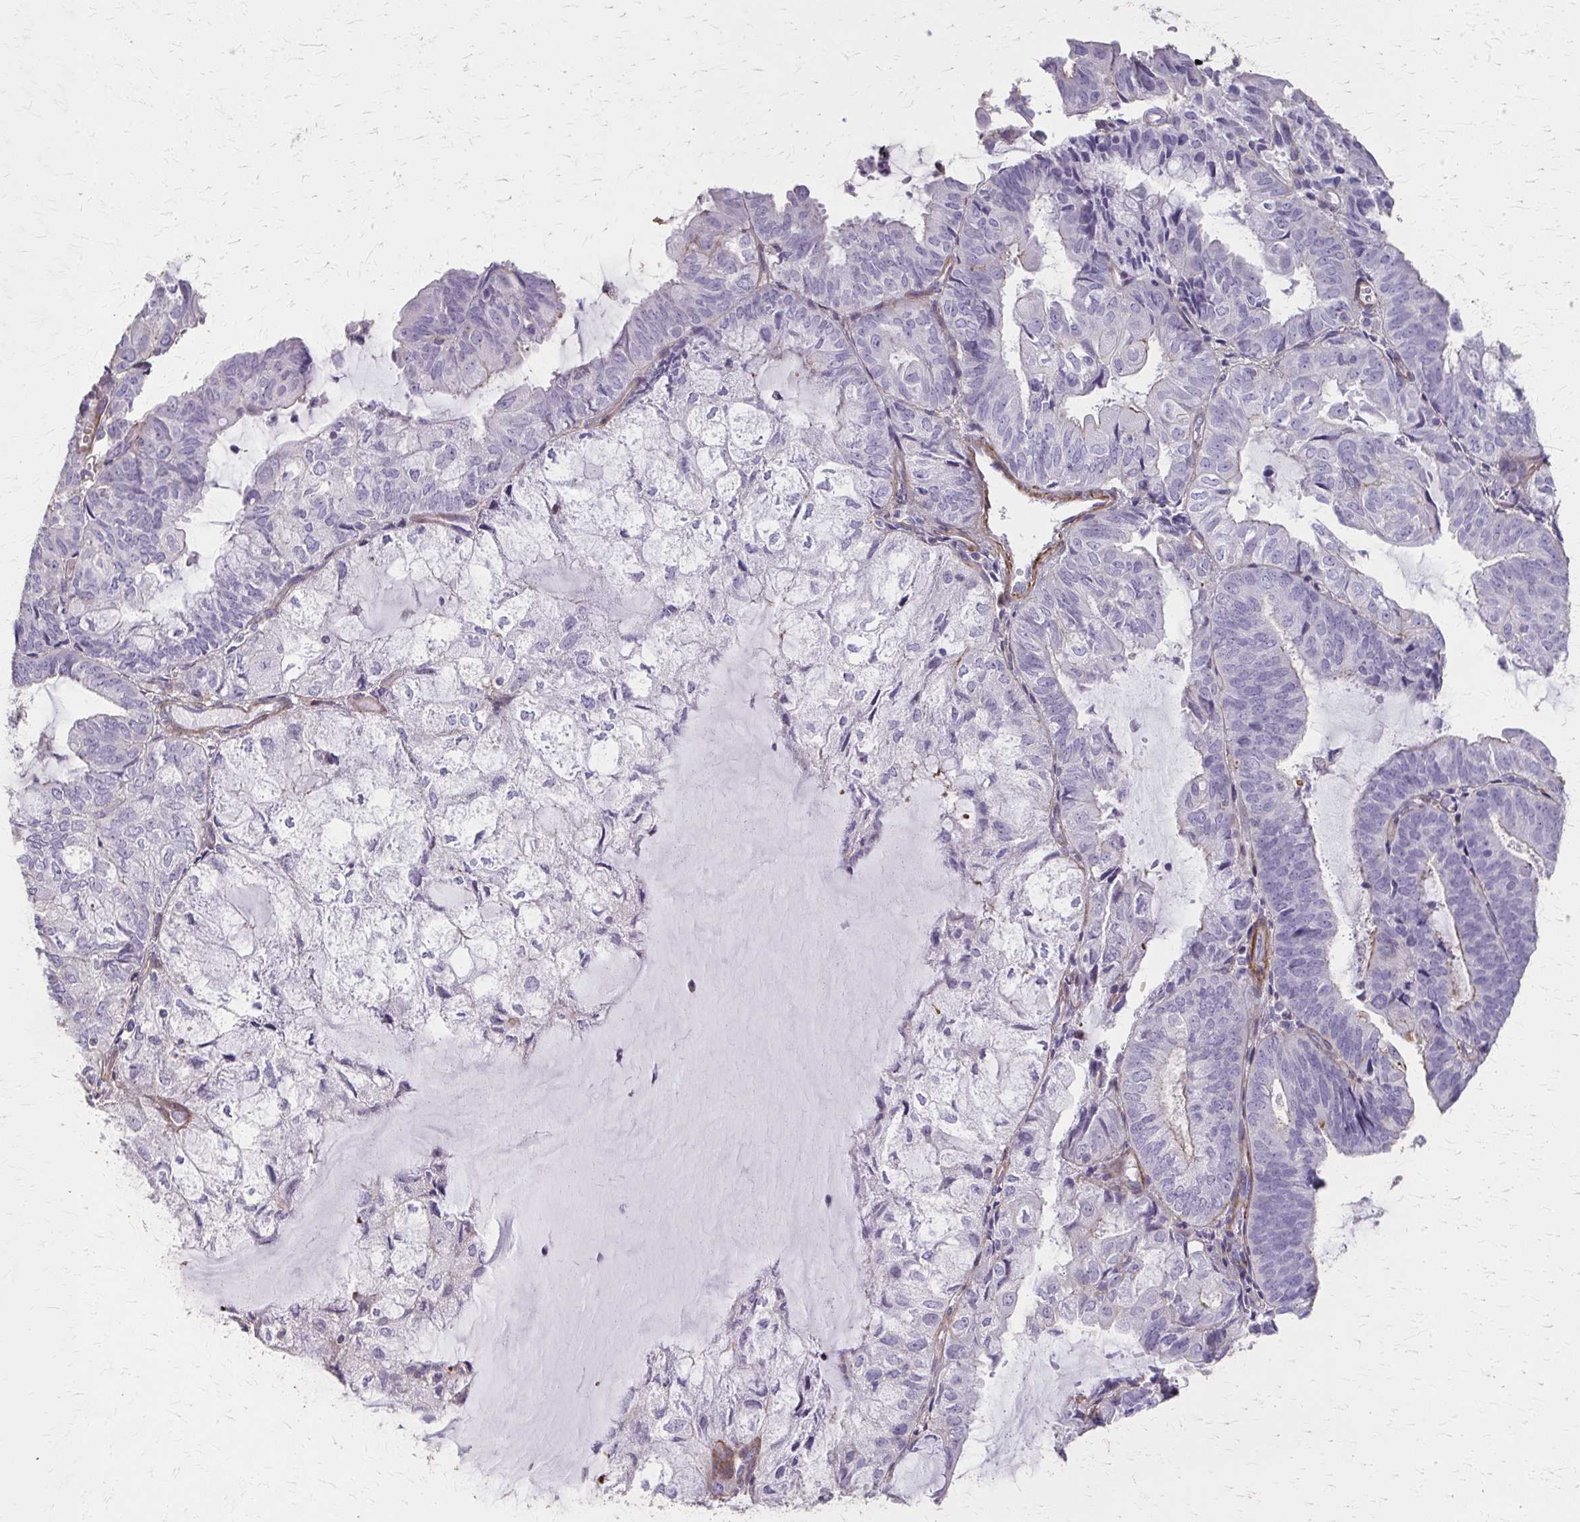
{"staining": {"intensity": "negative", "quantity": "none", "location": "none"}, "tissue": "endometrial cancer", "cell_type": "Tumor cells", "image_type": "cancer", "snomed": [{"axis": "morphology", "description": "Adenocarcinoma, NOS"}, {"axis": "topography", "description": "Endometrium"}], "caption": "This micrograph is of endometrial cancer stained with IHC to label a protein in brown with the nuclei are counter-stained blue. There is no positivity in tumor cells.", "gene": "TENM4", "patient": {"sex": "female", "age": 81}}